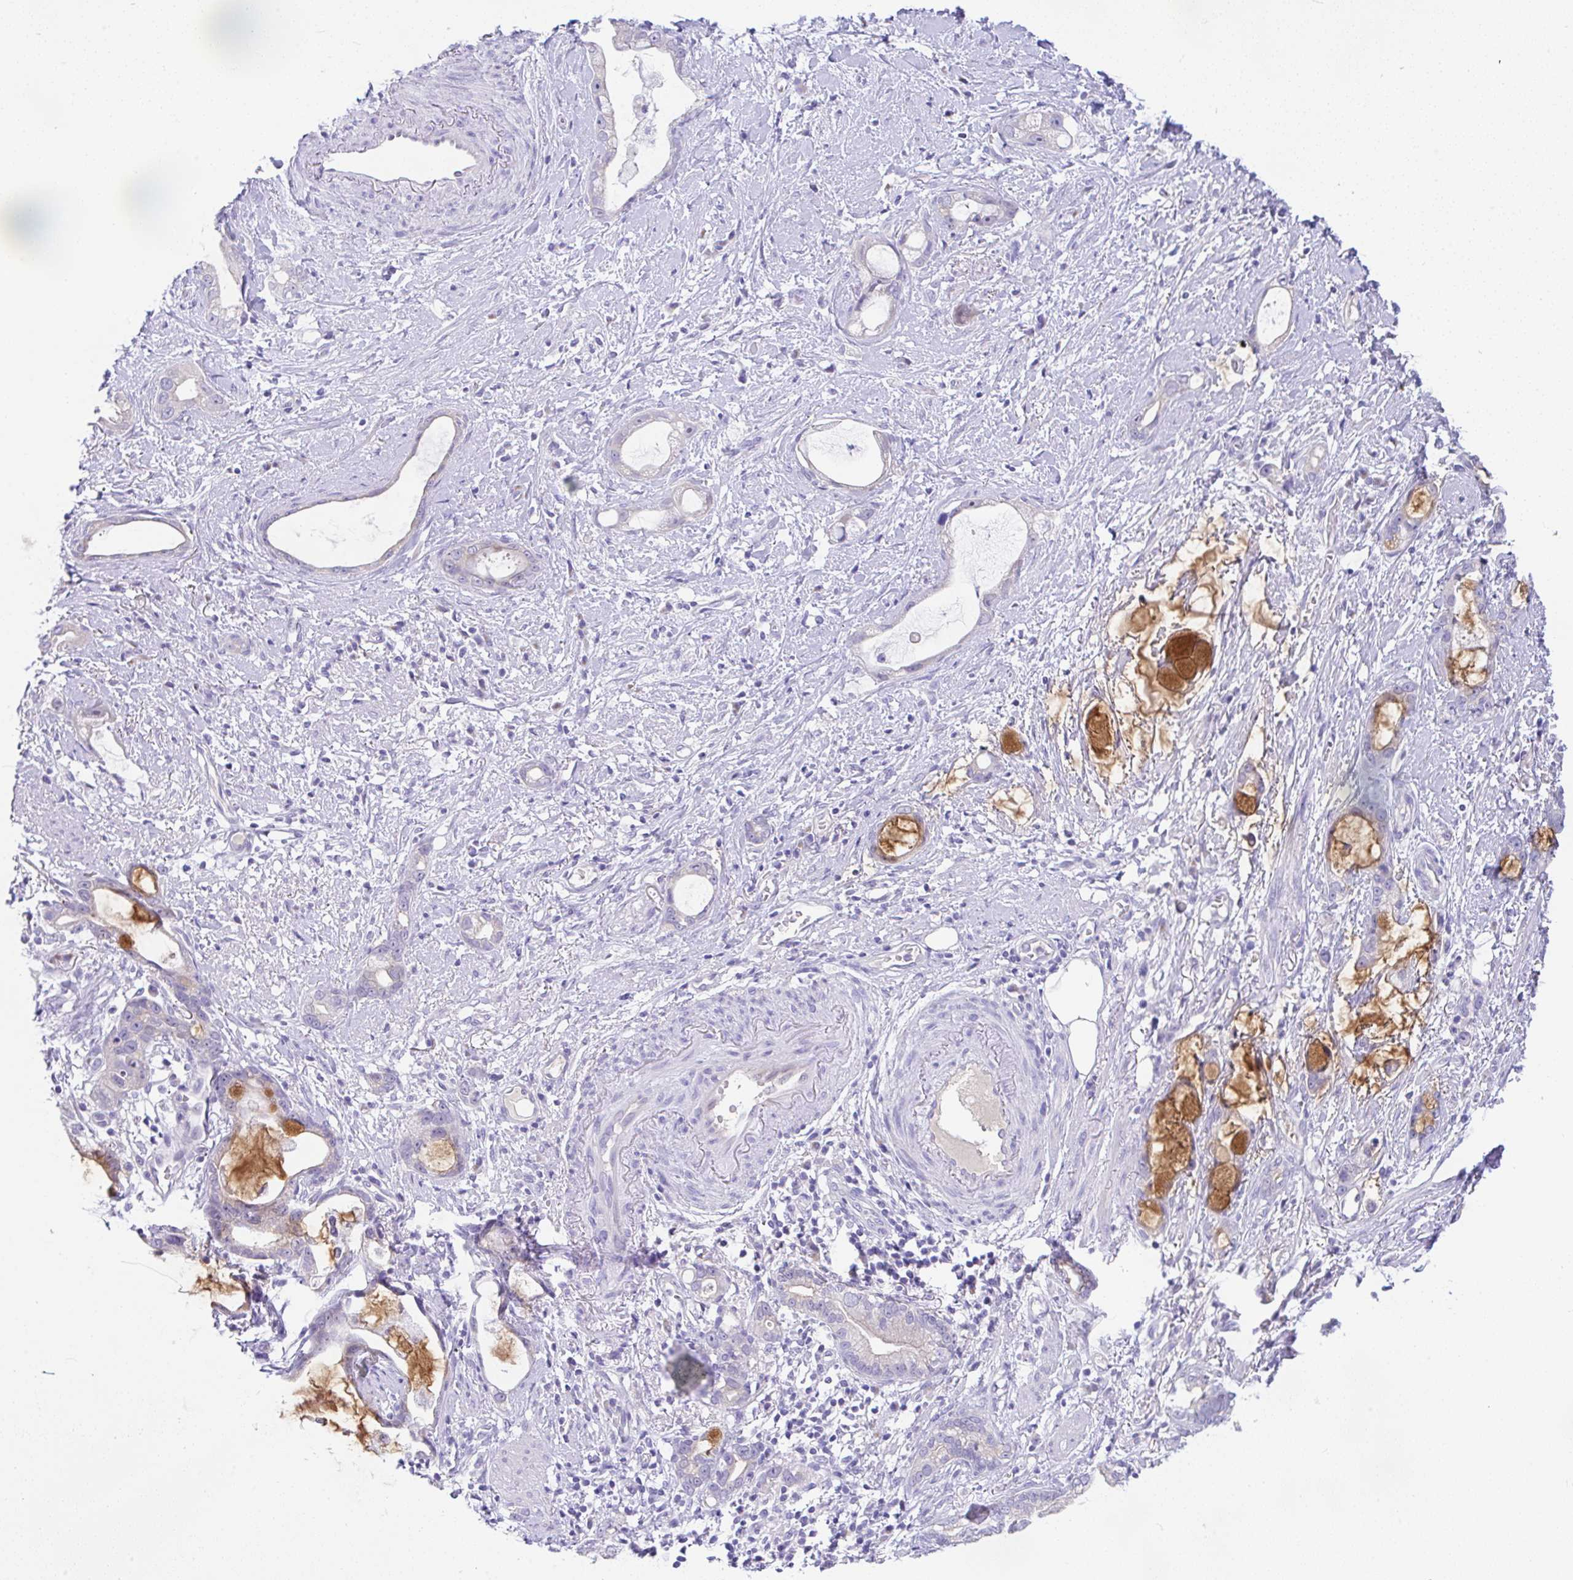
{"staining": {"intensity": "negative", "quantity": "none", "location": "none"}, "tissue": "stomach cancer", "cell_type": "Tumor cells", "image_type": "cancer", "snomed": [{"axis": "morphology", "description": "Adenocarcinoma, NOS"}, {"axis": "topography", "description": "Stomach"}], "caption": "Immunohistochemistry (IHC) histopathology image of human stomach cancer (adenocarcinoma) stained for a protein (brown), which reveals no expression in tumor cells. (Stains: DAB (3,3'-diaminobenzidine) immunohistochemistry (IHC) with hematoxylin counter stain, Microscopy: brightfield microscopy at high magnification).", "gene": "SERPINE3", "patient": {"sex": "male", "age": 55}}